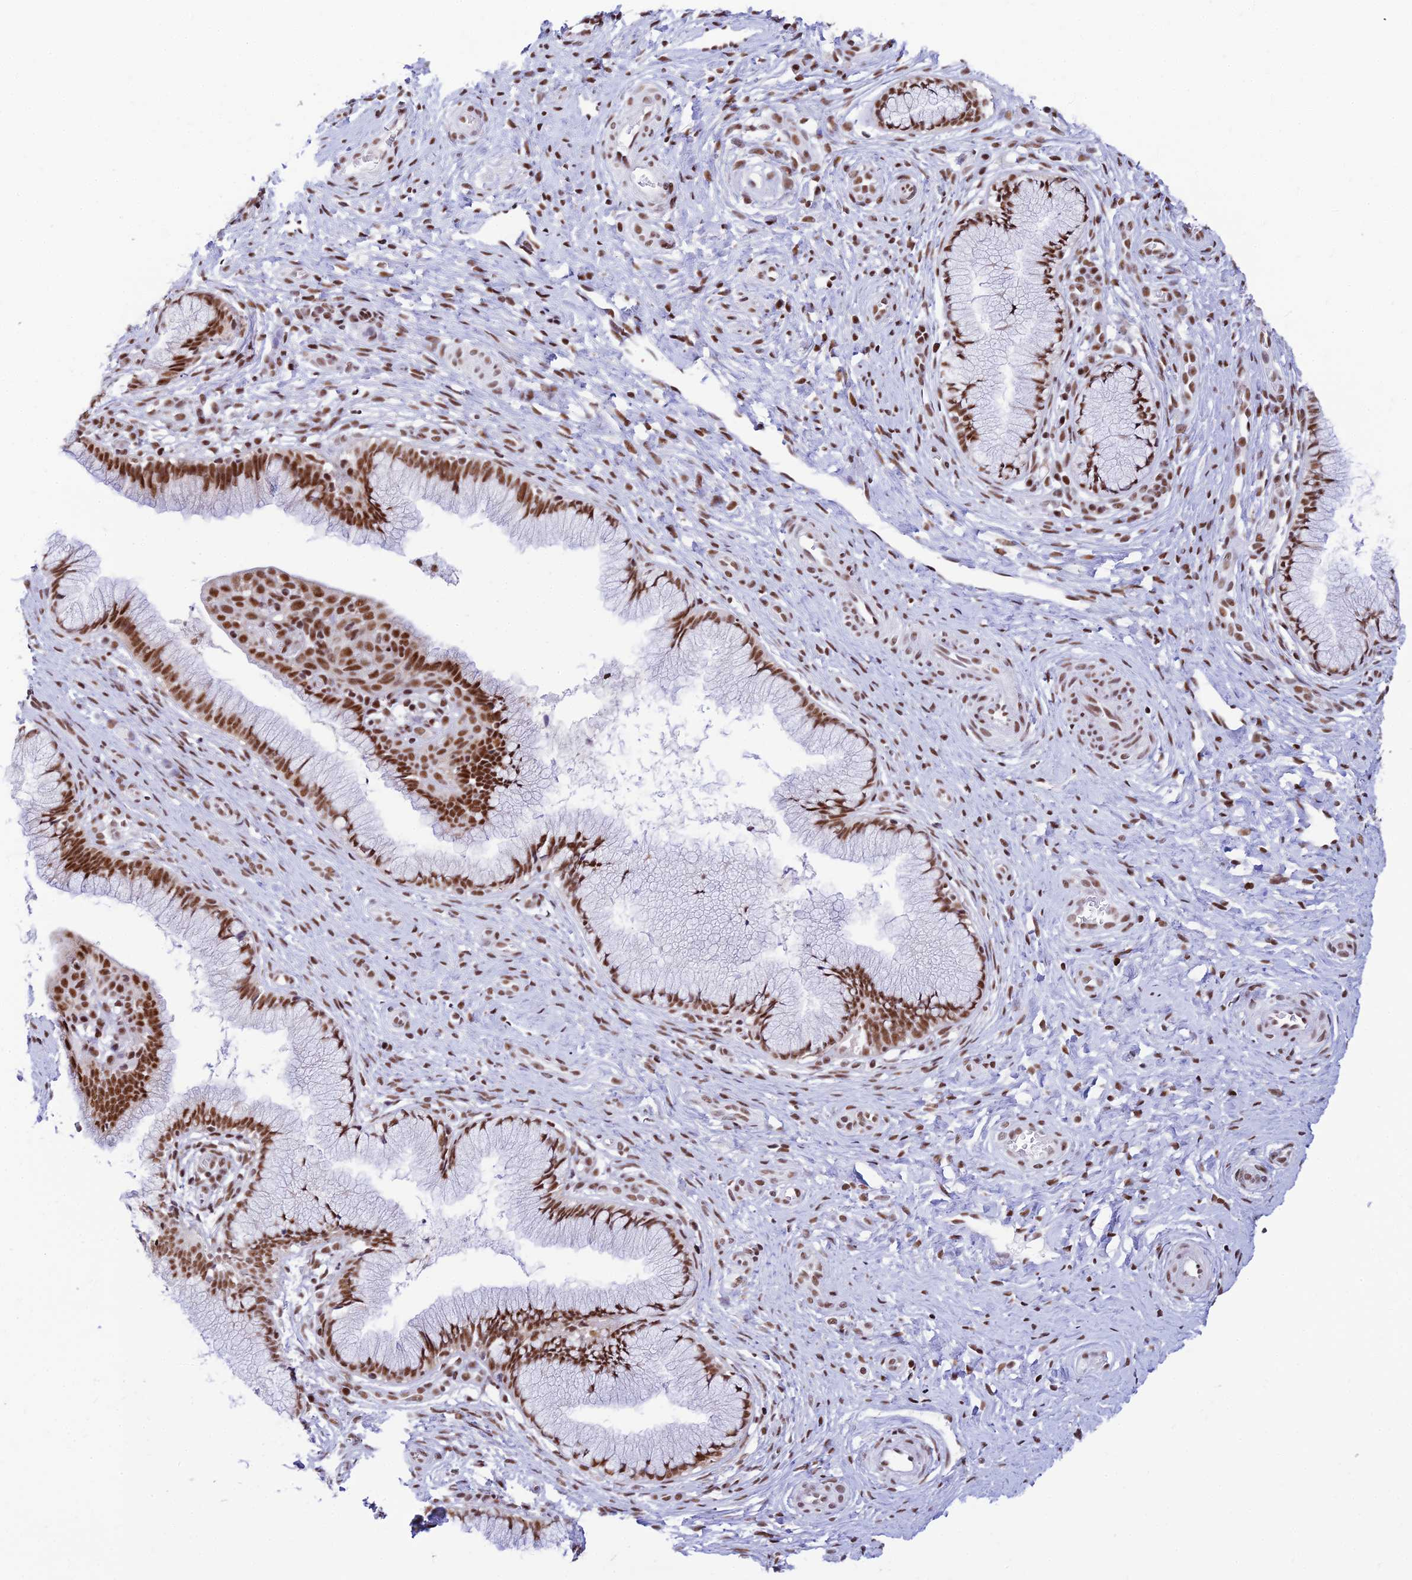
{"staining": {"intensity": "moderate", "quantity": ">75%", "location": "nuclear"}, "tissue": "cervix", "cell_type": "Glandular cells", "image_type": "normal", "snomed": [{"axis": "morphology", "description": "Normal tissue, NOS"}, {"axis": "topography", "description": "Cervix"}], "caption": "Immunohistochemical staining of unremarkable human cervix displays >75% levels of moderate nuclear protein staining in approximately >75% of glandular cells.", "gene": "USP22", "patient": {"sex": "female", "age": 36}}